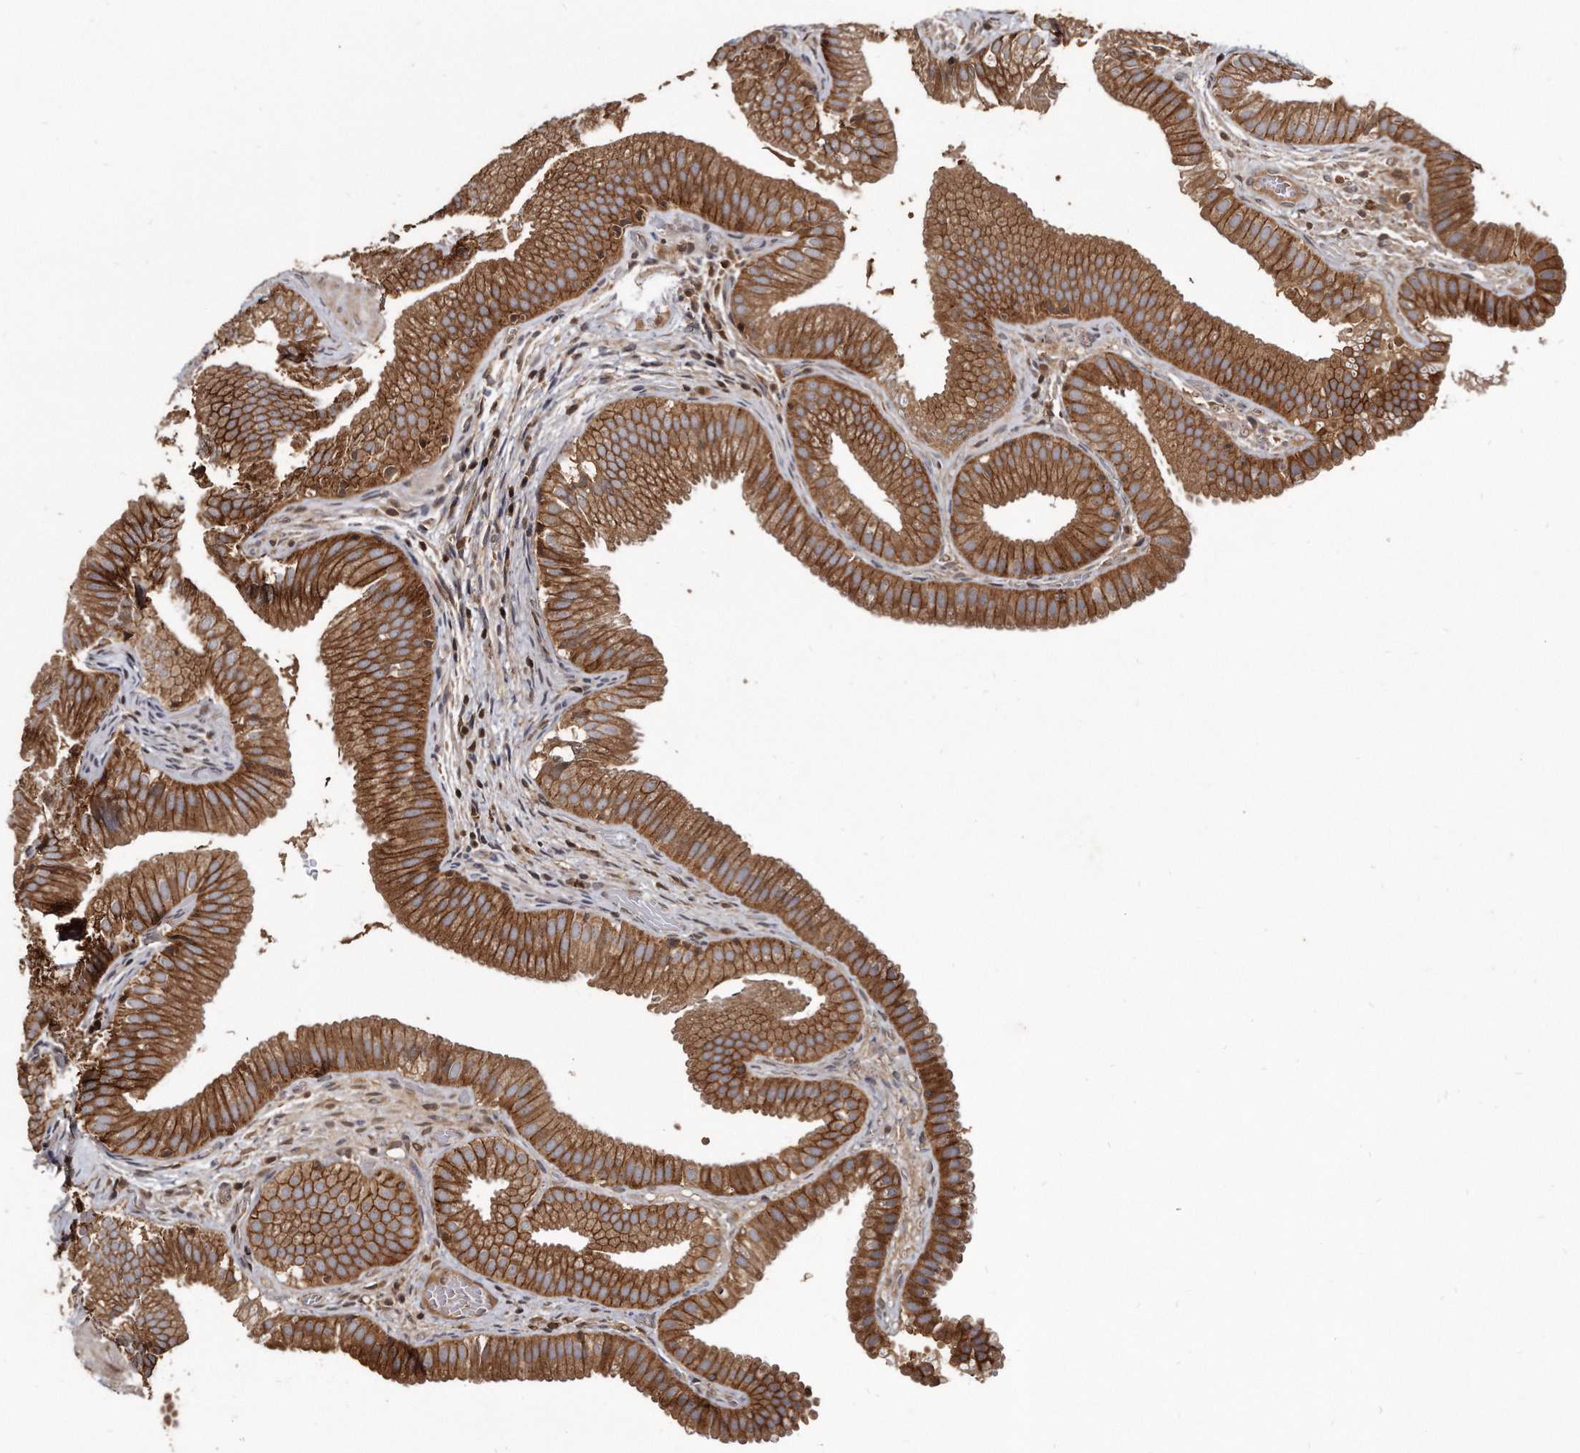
{"staining": {"intensity": "moderate", "quantity": ">75%", "location": "cytoplasmic/membranous"}, "tissue": "gallbladder", "cell_type": "Glandular cells", "image_type": "normal", "snomed": [{"axis": "morphology", "description": "Normal tissue, NOS"}, {"axis": "topography", "description": "Gallbladder"}], "caption": "DAB (3,3'-diaminobenzidine) immunohistochemical staining of normal human gallbladder exhibits moderate cytoplasmic/membranous protein expression in approximately >75% of glandular cells. The protein of interest is stained brown, and the nuclei are stained in blue (DAB IHC with brightfield microscopy, high magnification).", "gene": "FAM136A", "patient": {"sex": "female", "age": 30}}